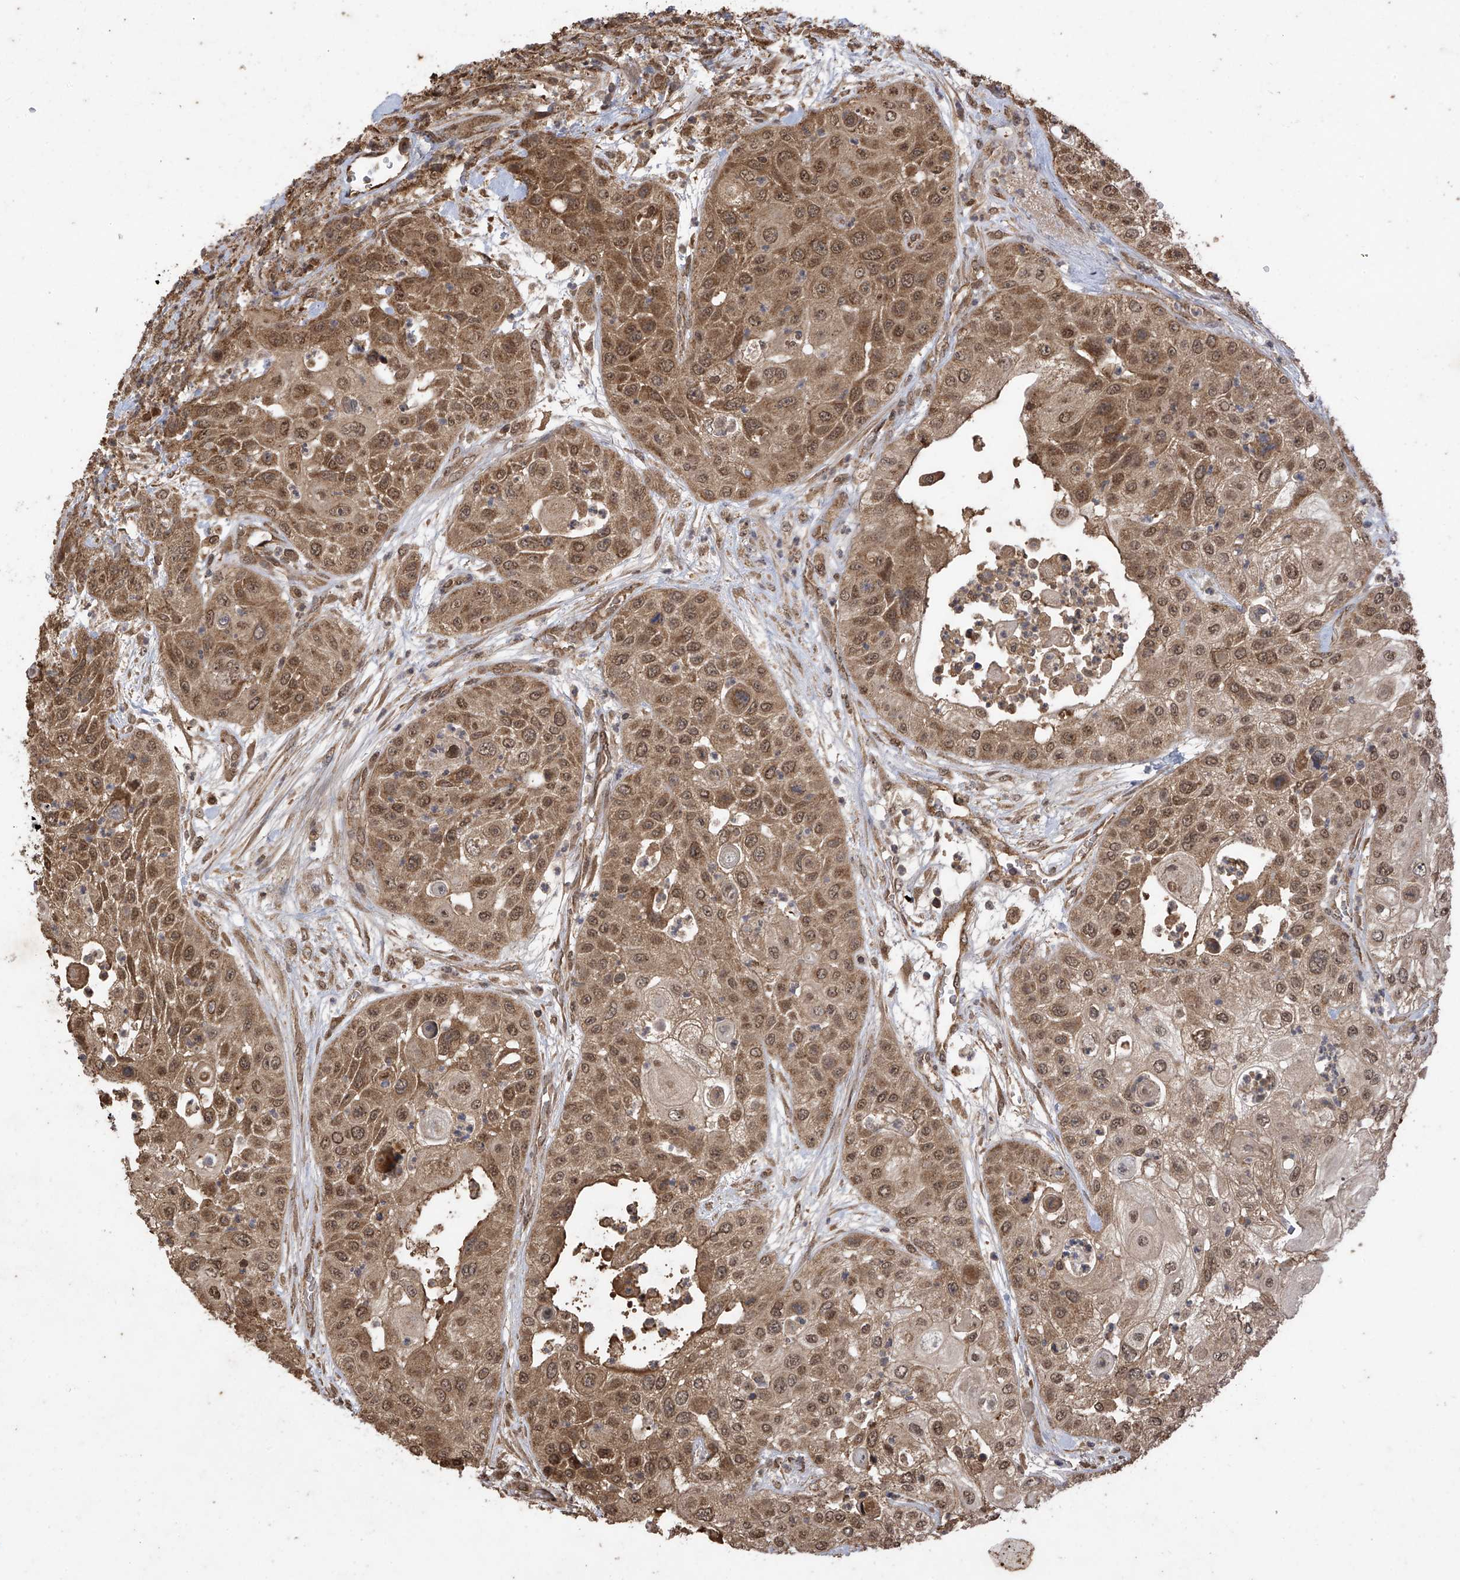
{"staining": {"intensity": "moderate", "quantity": ">75%", "location": "cytoplasmic/membranous,nuclear"}, "tissue": "urothelial cancer", "cell_type": "Tumor cells", "image_type": "cancer", "snomed": [{"axis": "morphology", "description": "Urothelial carcinoma, High grade"}, {"axis": "topography", "description": "Urinary bladder"}], "caption": "Urothelial cancer stained with a protein marker reveals moderate staining in tumor cells.", "gene": "PNPT1", "patient": {"sex": "female", "age": 79}}